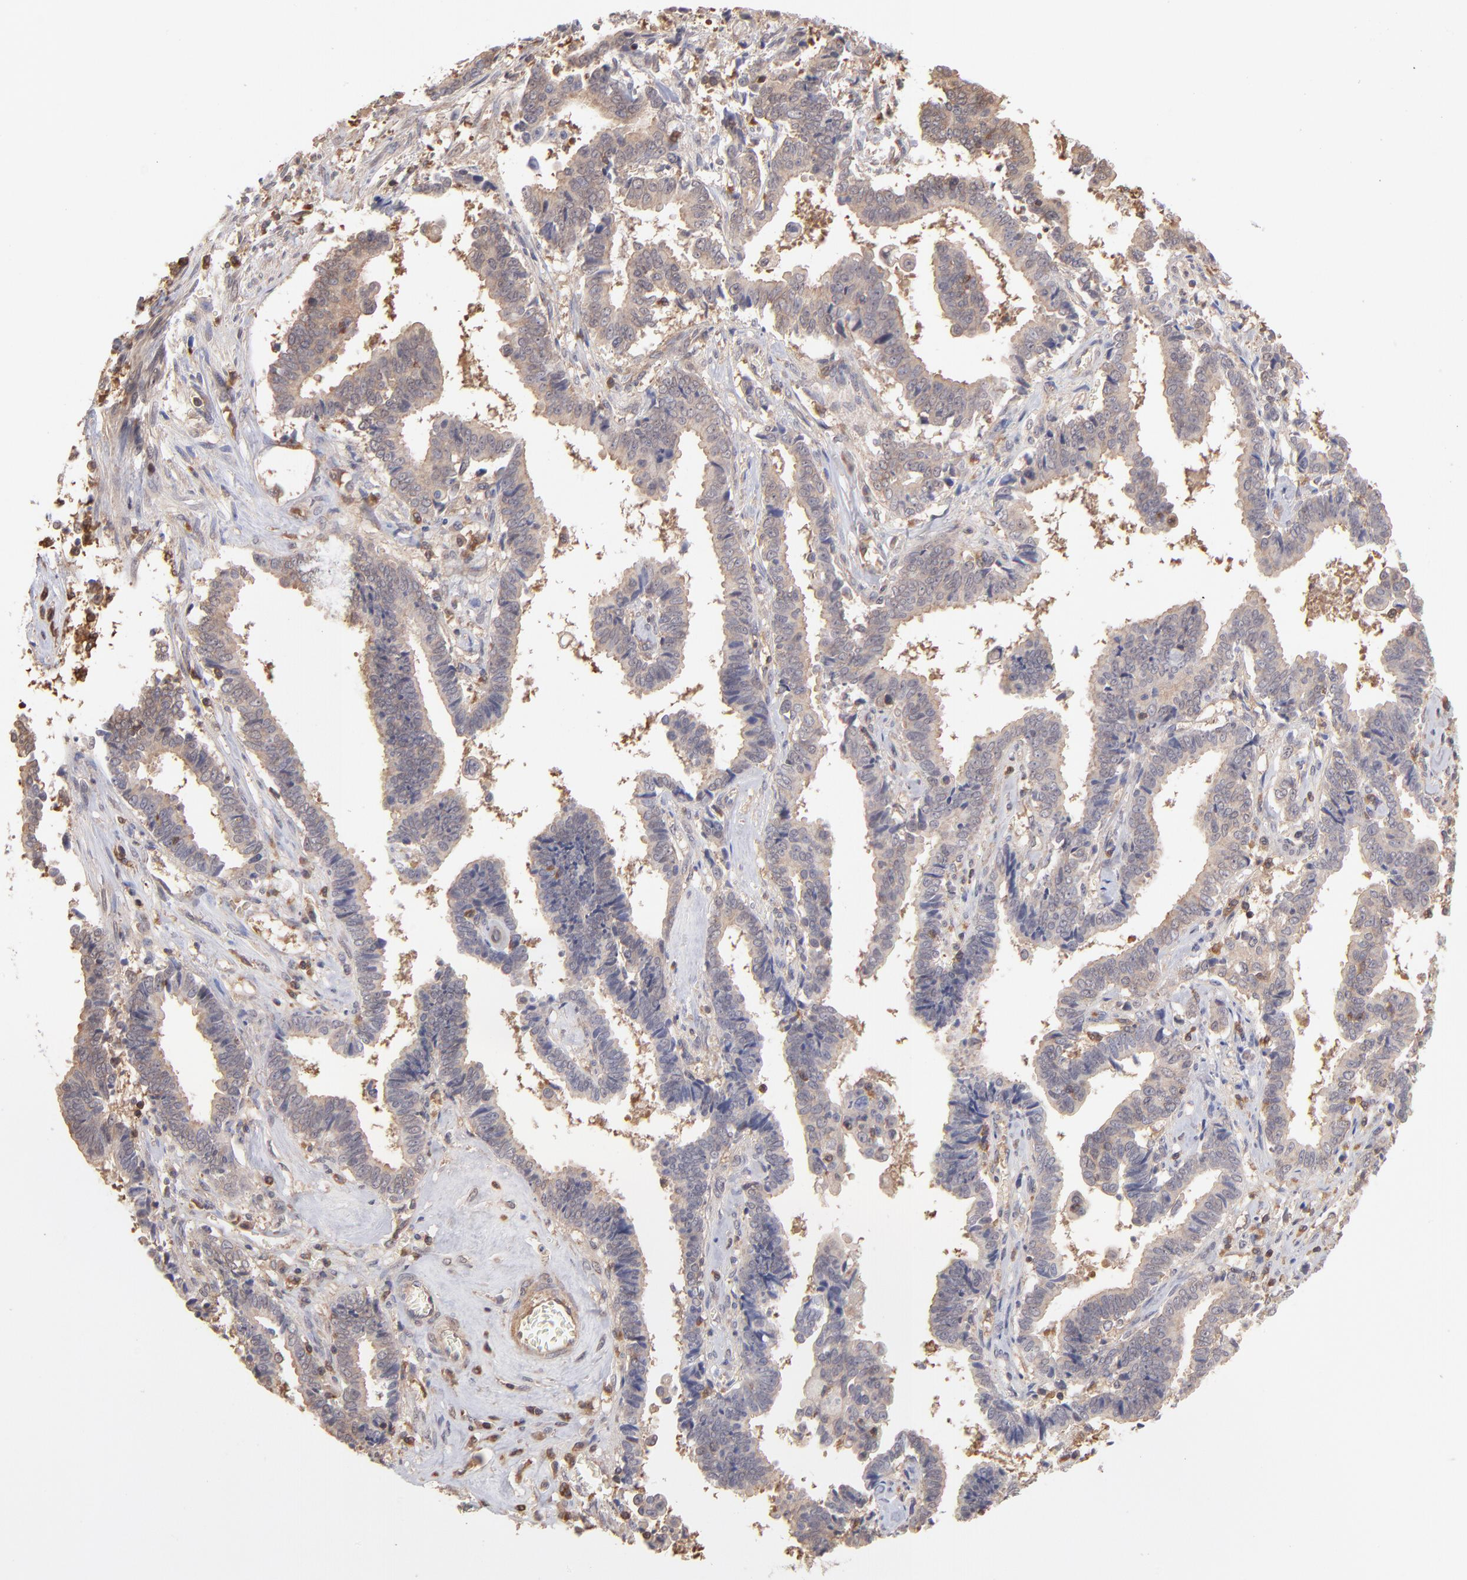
{"staining": {"intensity": "weak", "quantity": "<25%", "location": "cytoplasmic/membranous"}, "tissue": "liver cancer", "cell_type": "Tumor cells", "image_type": "cancer", "snomed": [{"axis": "morphology", "description": "Cholangiocarcinoma"}, {"axis": "topography", "description": "Liver"}], "caption": "Immunohistochemistry (IHC) image of cholangiocarcinoma (liver) stained for a protein (brown), which shows no positivity in tumor cells.", "gene": "MAP2K2", "patient": {"sex": "male", "age": 57}}